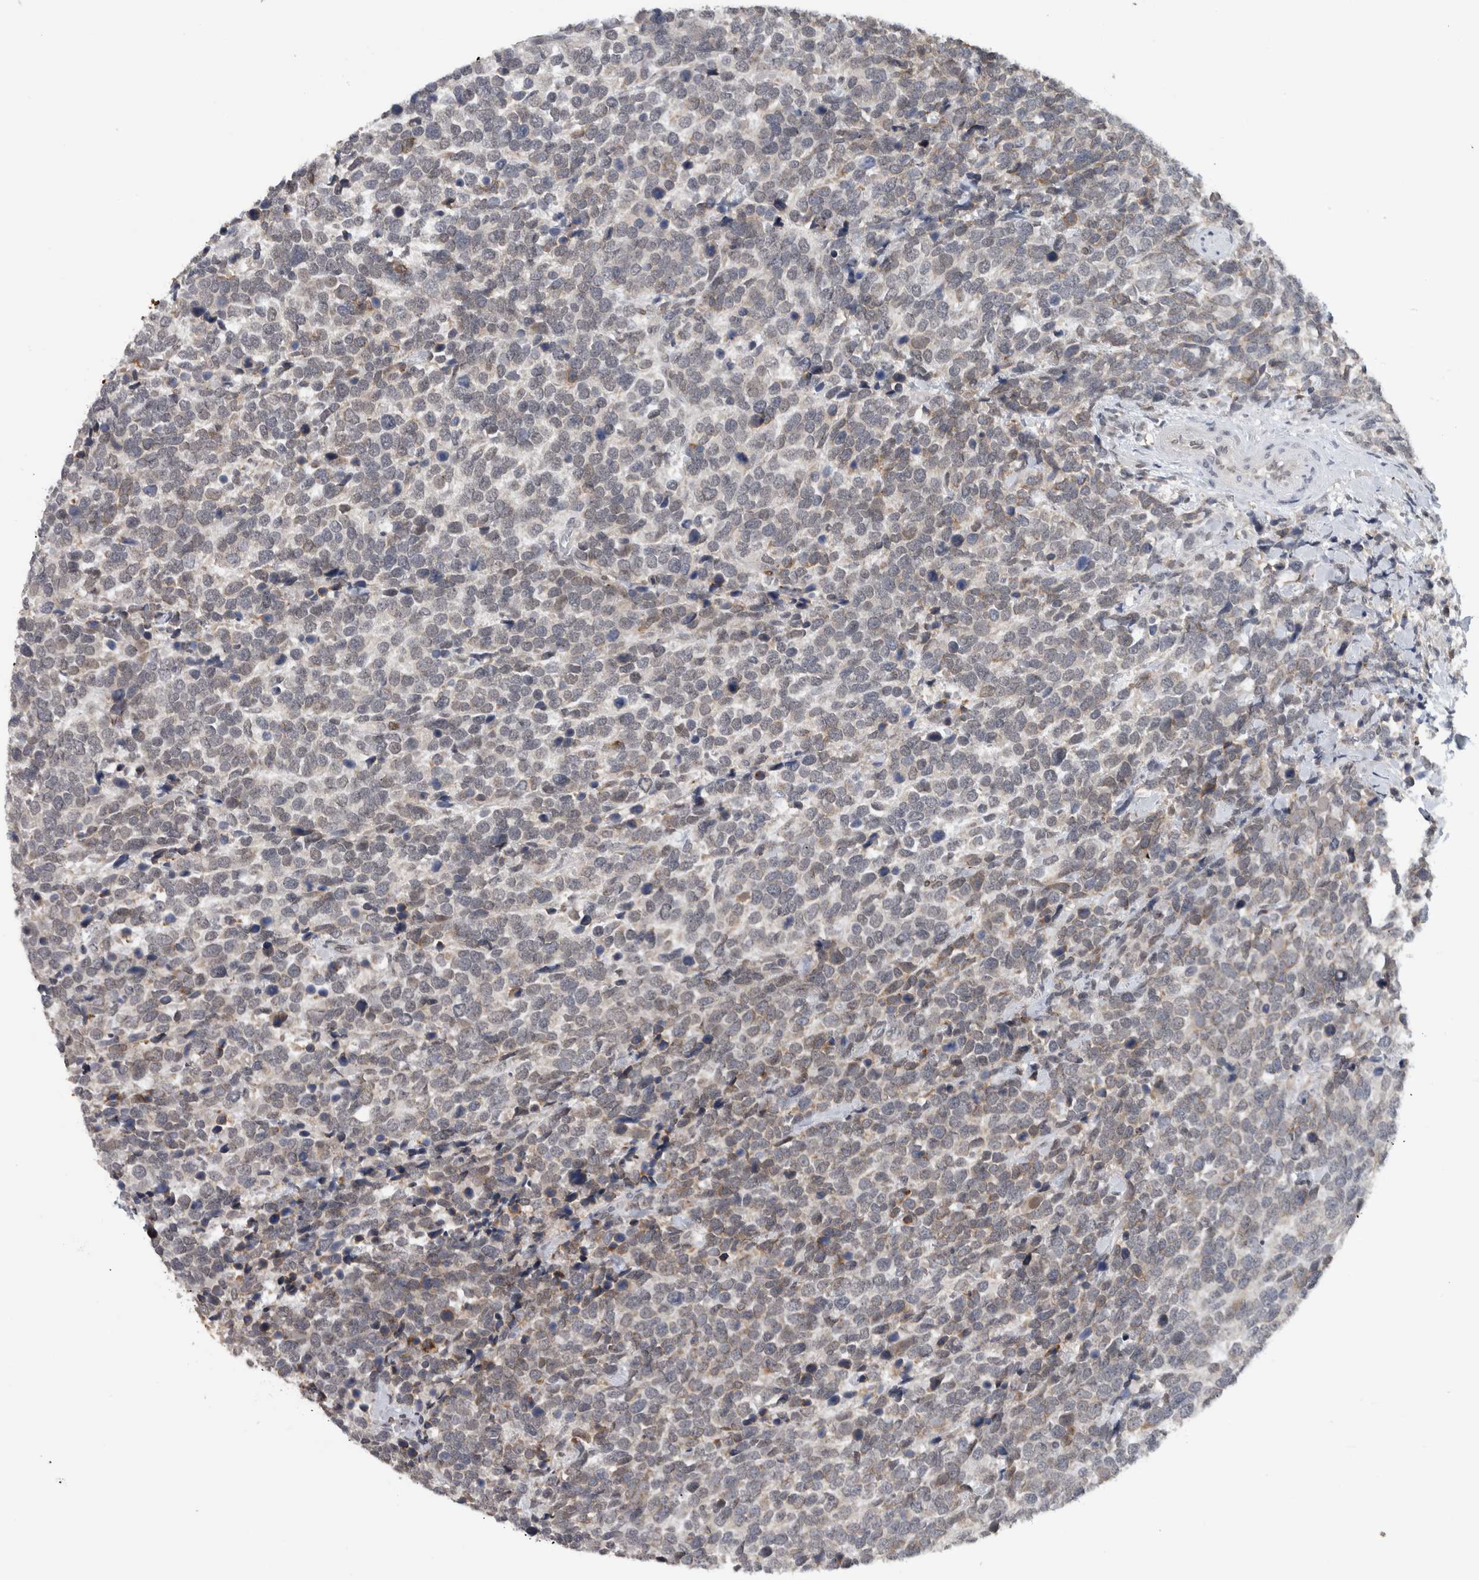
{"staining": {"intensity": "weak", "quantity": "<25%", "location": "cytoplasmic/membranous"}, "tissue": "urothelial cancer", "cell_type": "Tumor cells", "image_type": "cancer", "snomed": [{"axis": "morphology", "description": "Urothelial carcinoma, High grade"}, {"axis": "topography", "description": "Urinary bladder"}], "caption": "DAB immunohistochemical staining of urothelial cancer demonstrates no significant expression in tumor cells.", "gene": "PRXL2A", "patient": {"sex": "female", "age": 82}}